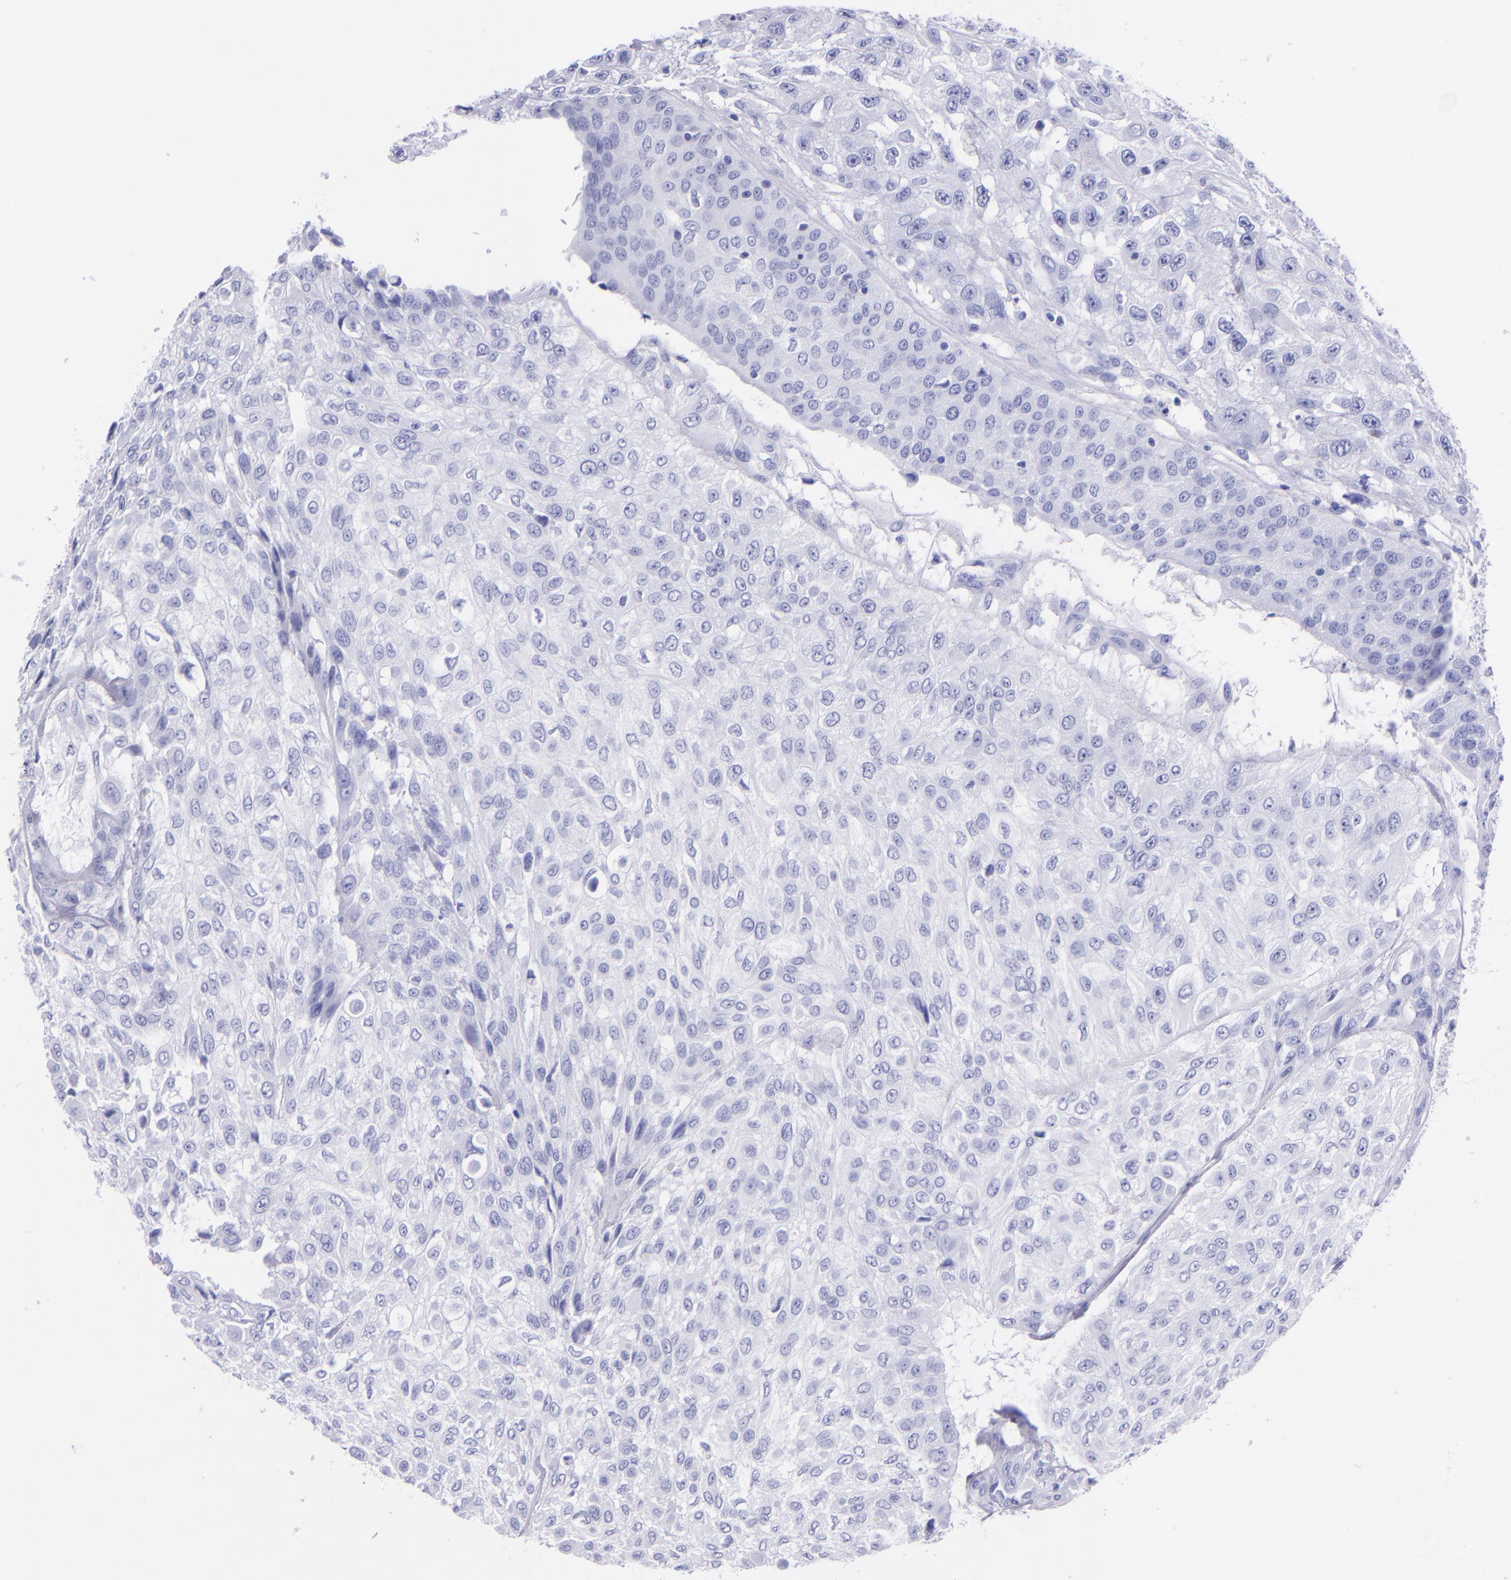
{"staining": {"intensity": "negative", "quantity": "none", "location": "none"}, "tissue": "urothelial cancer", "cell_type": "Tumor cells", "image_type": "cancer", "snomed": [{"axis": "morphology", "description": "Urothelial carcinoma, High grade"}, {"axis": "topography", "description": "Urinary bladder"}], "caption": "High power microscopy histopathology image of an immunohistochemistry (IHC) micrograph of urothelial cancer, revealing no significant positivity in tumor cells.", "gene": "LAG3", "patient": {"sex": "male", "age": 57}}